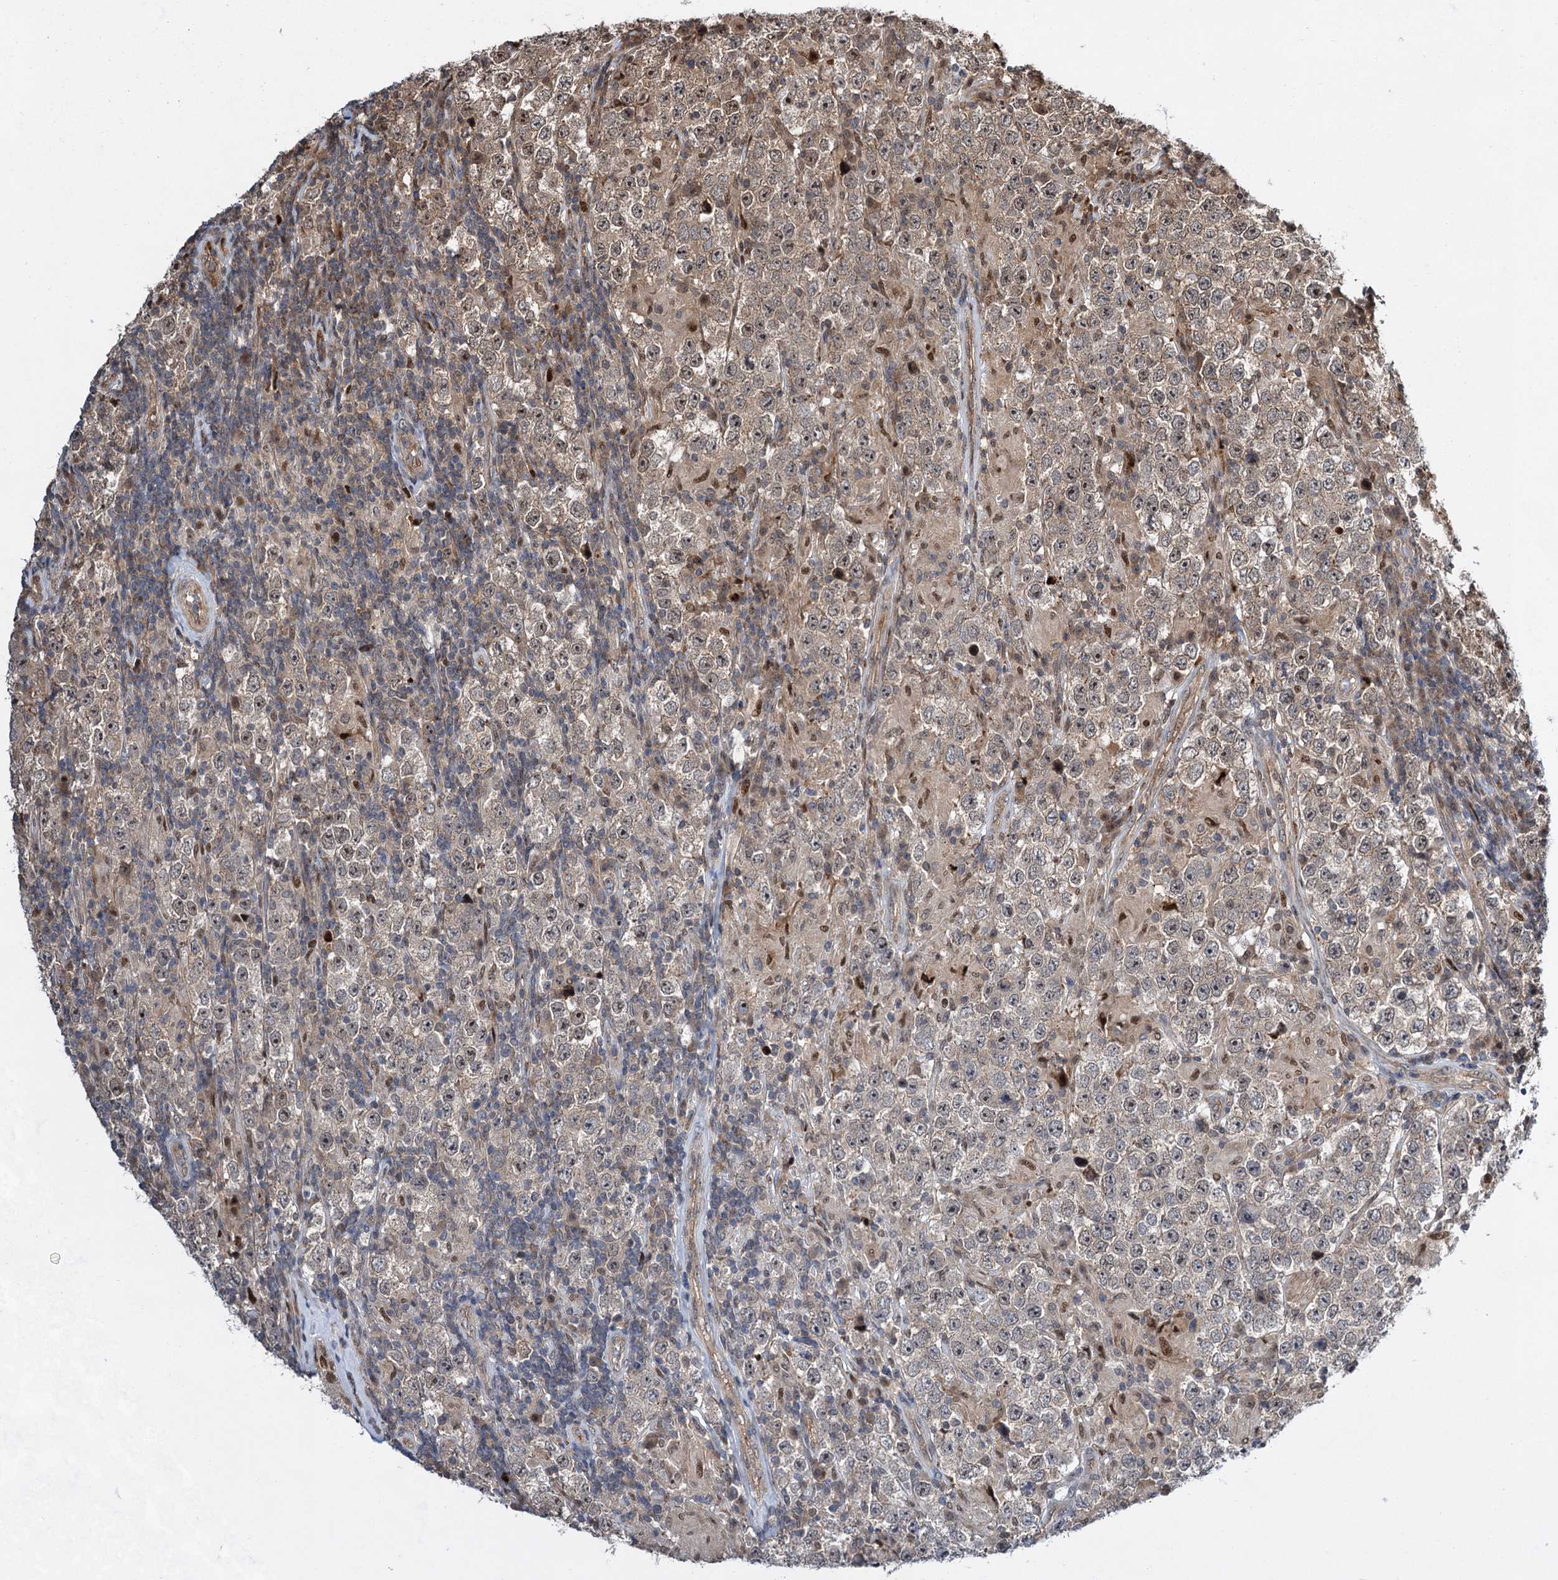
{"staining": {"intensity": "weak", "quantity": "25%-75%", "location": "cytoplasmic/membranous,nuclear"}, "tissue": "testis cancer", "cell_type": "Tumor cells", "image_type": "cancer", "snomed": [{"axis": "morphology", "description": "Normal tissue, NOS"}, {"axis": "morphology", "description": "Urothelial carcinoma, High grade"}, {"axis": "morphology", "description": "Seminoma, NOS"}, {"axis": "morphology", "description": "Carcinoma, Embryonal, NOS"}, {"axis": "topography", "description": "Urinary bladder"}, {"axis": "topography", "description": "Testis"}], "caption": "Protein staining of seminoma (testis) tissue demonstrates weak cytoplasmic/membranous and nuclear staining in approximately 25%-75% of tumor cells.", "gene": "GPBP1", "patient": {"sex": "male", "age": 41}}